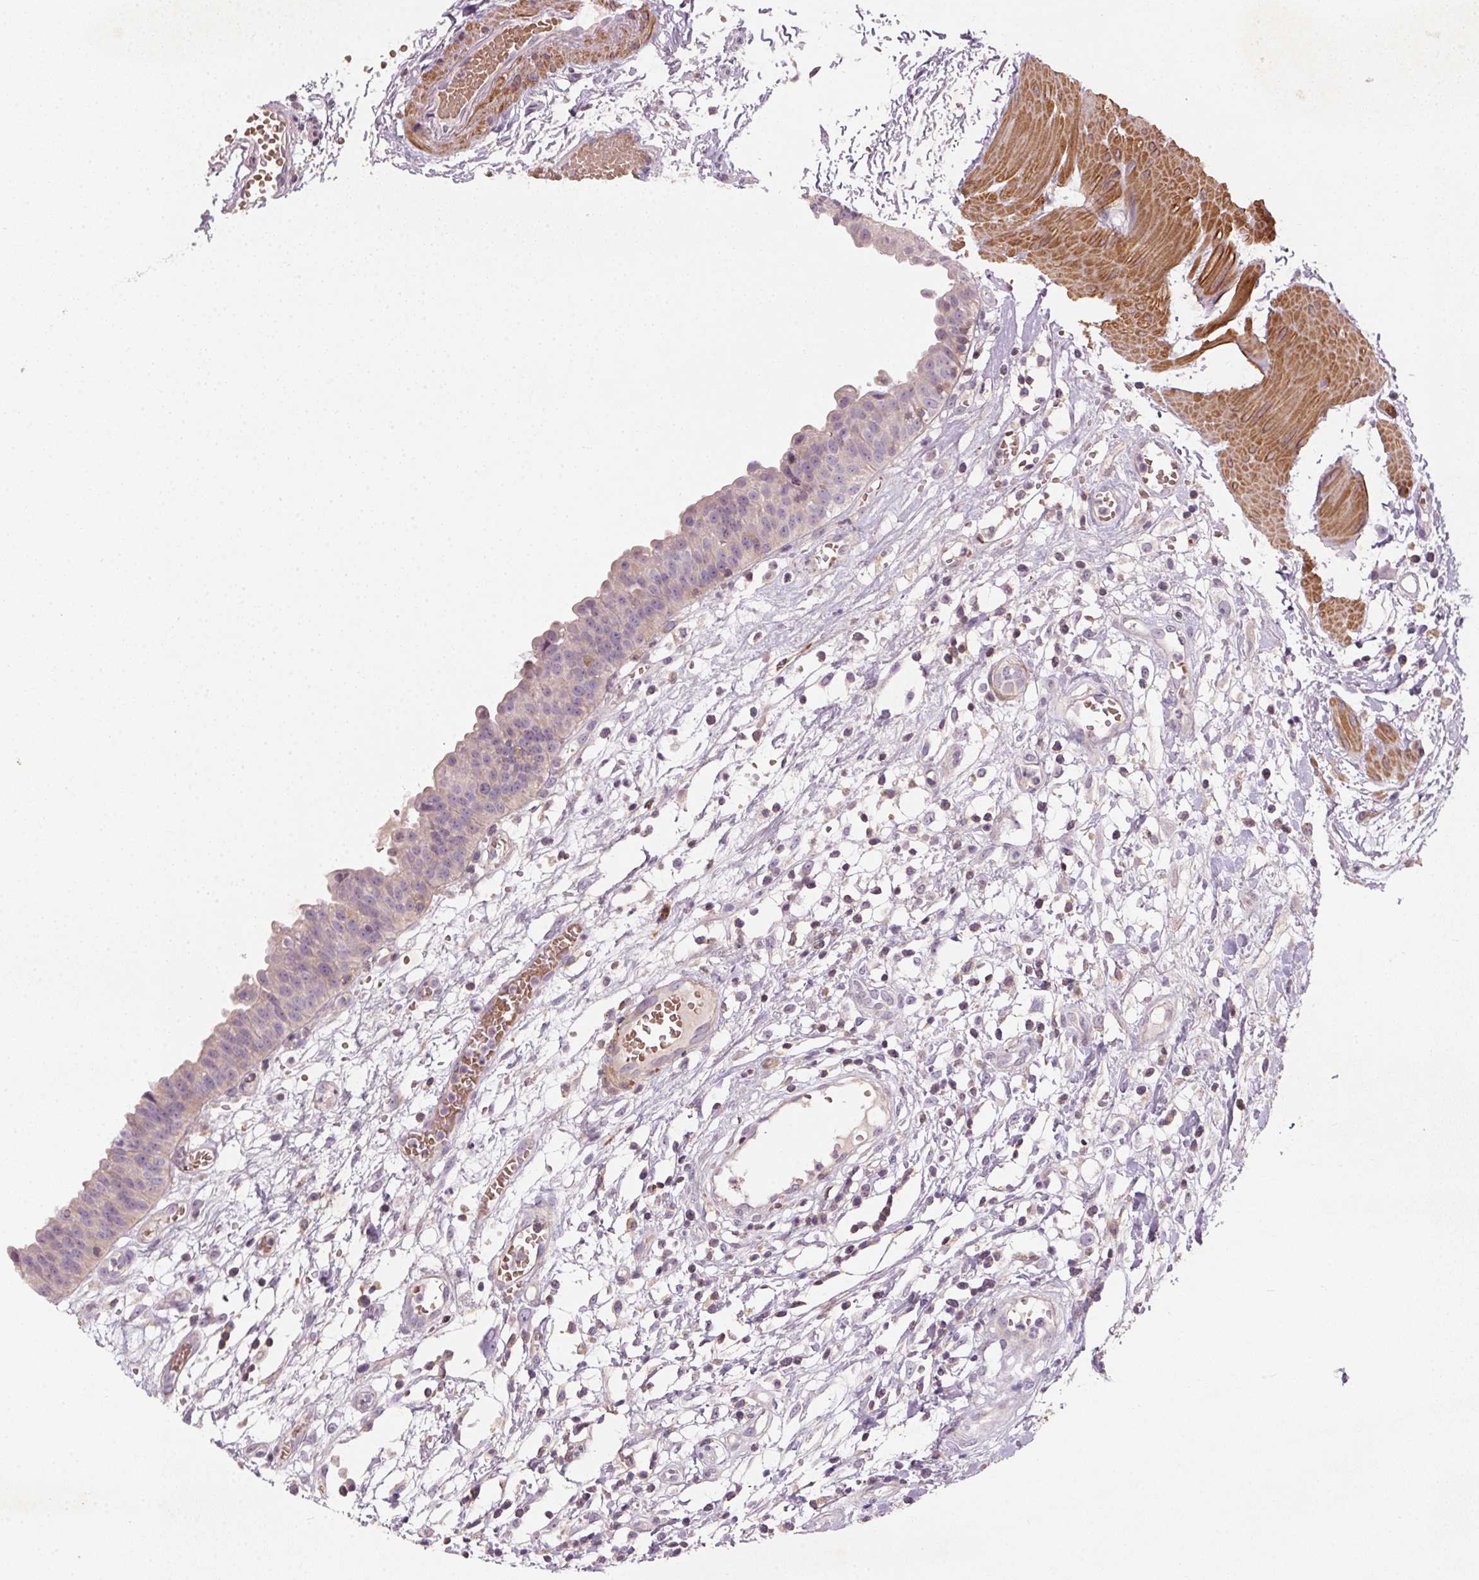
{"staining": {"intensity": "weak", "quantity": "<25%", "location": "cytoplasmic/membranous"}, "tissue": "urinary bladder", "cell_type": "Urothelial cells", "image_type": "normal", "snomed": [{"axis": "morphology", "description": "Normal tissue, NOS"}, {"axis": "topography", "description": "Urinary bladder"}], "caption": "An IHC image of normal urinary bladder is shown. There is no staining in urothelial cells of urinary bladder. Nuclei are stained in blue.", "gene": "KCNK15", "patient": {"sex": "male", "age": 64}}